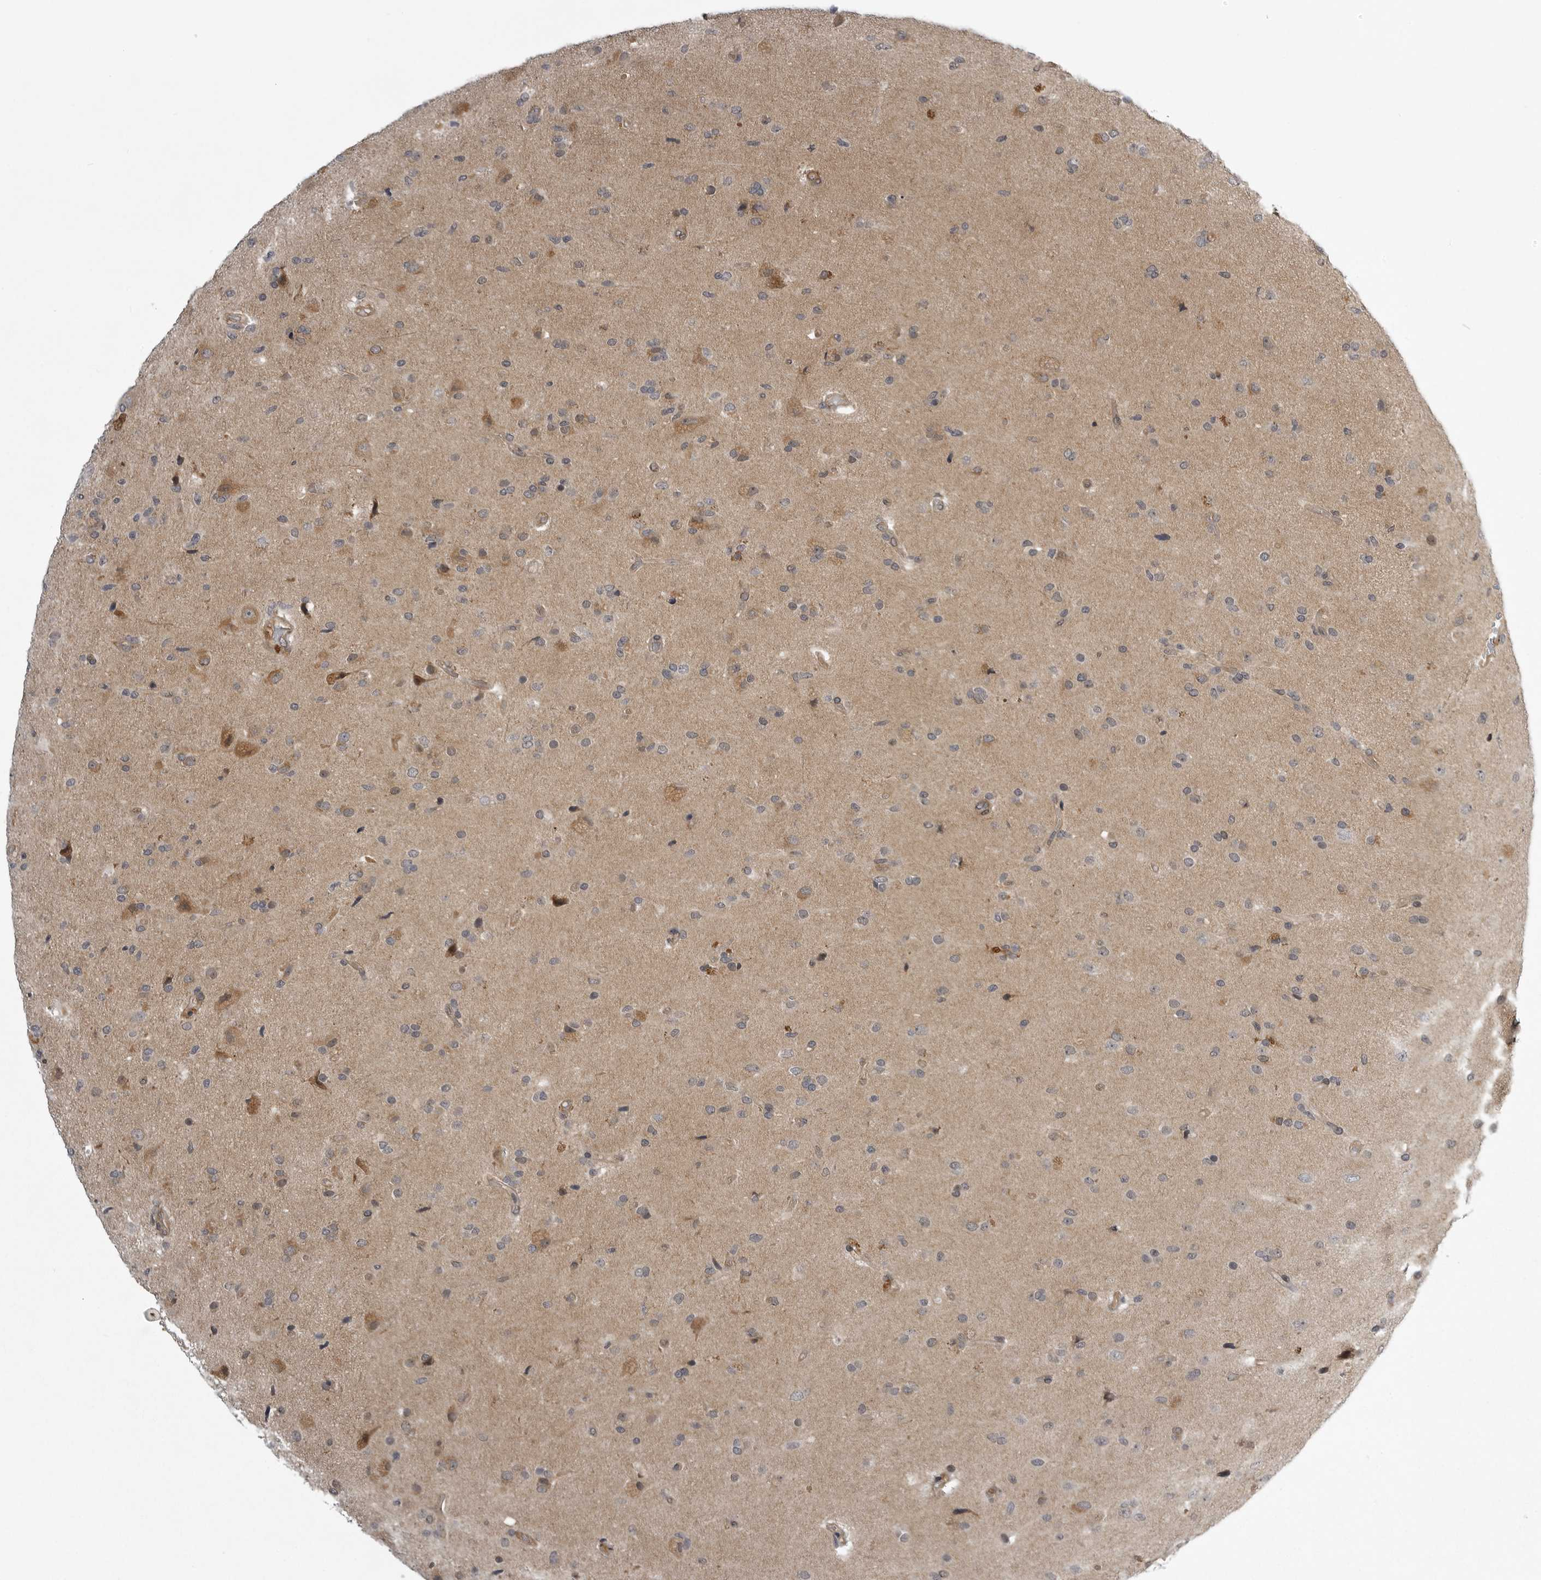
{"staining": {"intensity": "moderate", "quantity": "<25%", "location": "cytoplasmic/membranous"}, "tissue": "glioma", "cell_type": "Tumor cells", "image_type": "cancer", "snomed": [{"axis": "morphology", "description": "Glioma, malignant, High grade"}, {"axis": "topography", "description": "Brain"}], "caption": "Protein expression analysis of human malignant high-grade glioma reveals moderate cytoplasmic/membranous expression in approximately <25% of tumor cells.", "gene": "SNX16", "patient": {"sex": "male", "age": 72}}